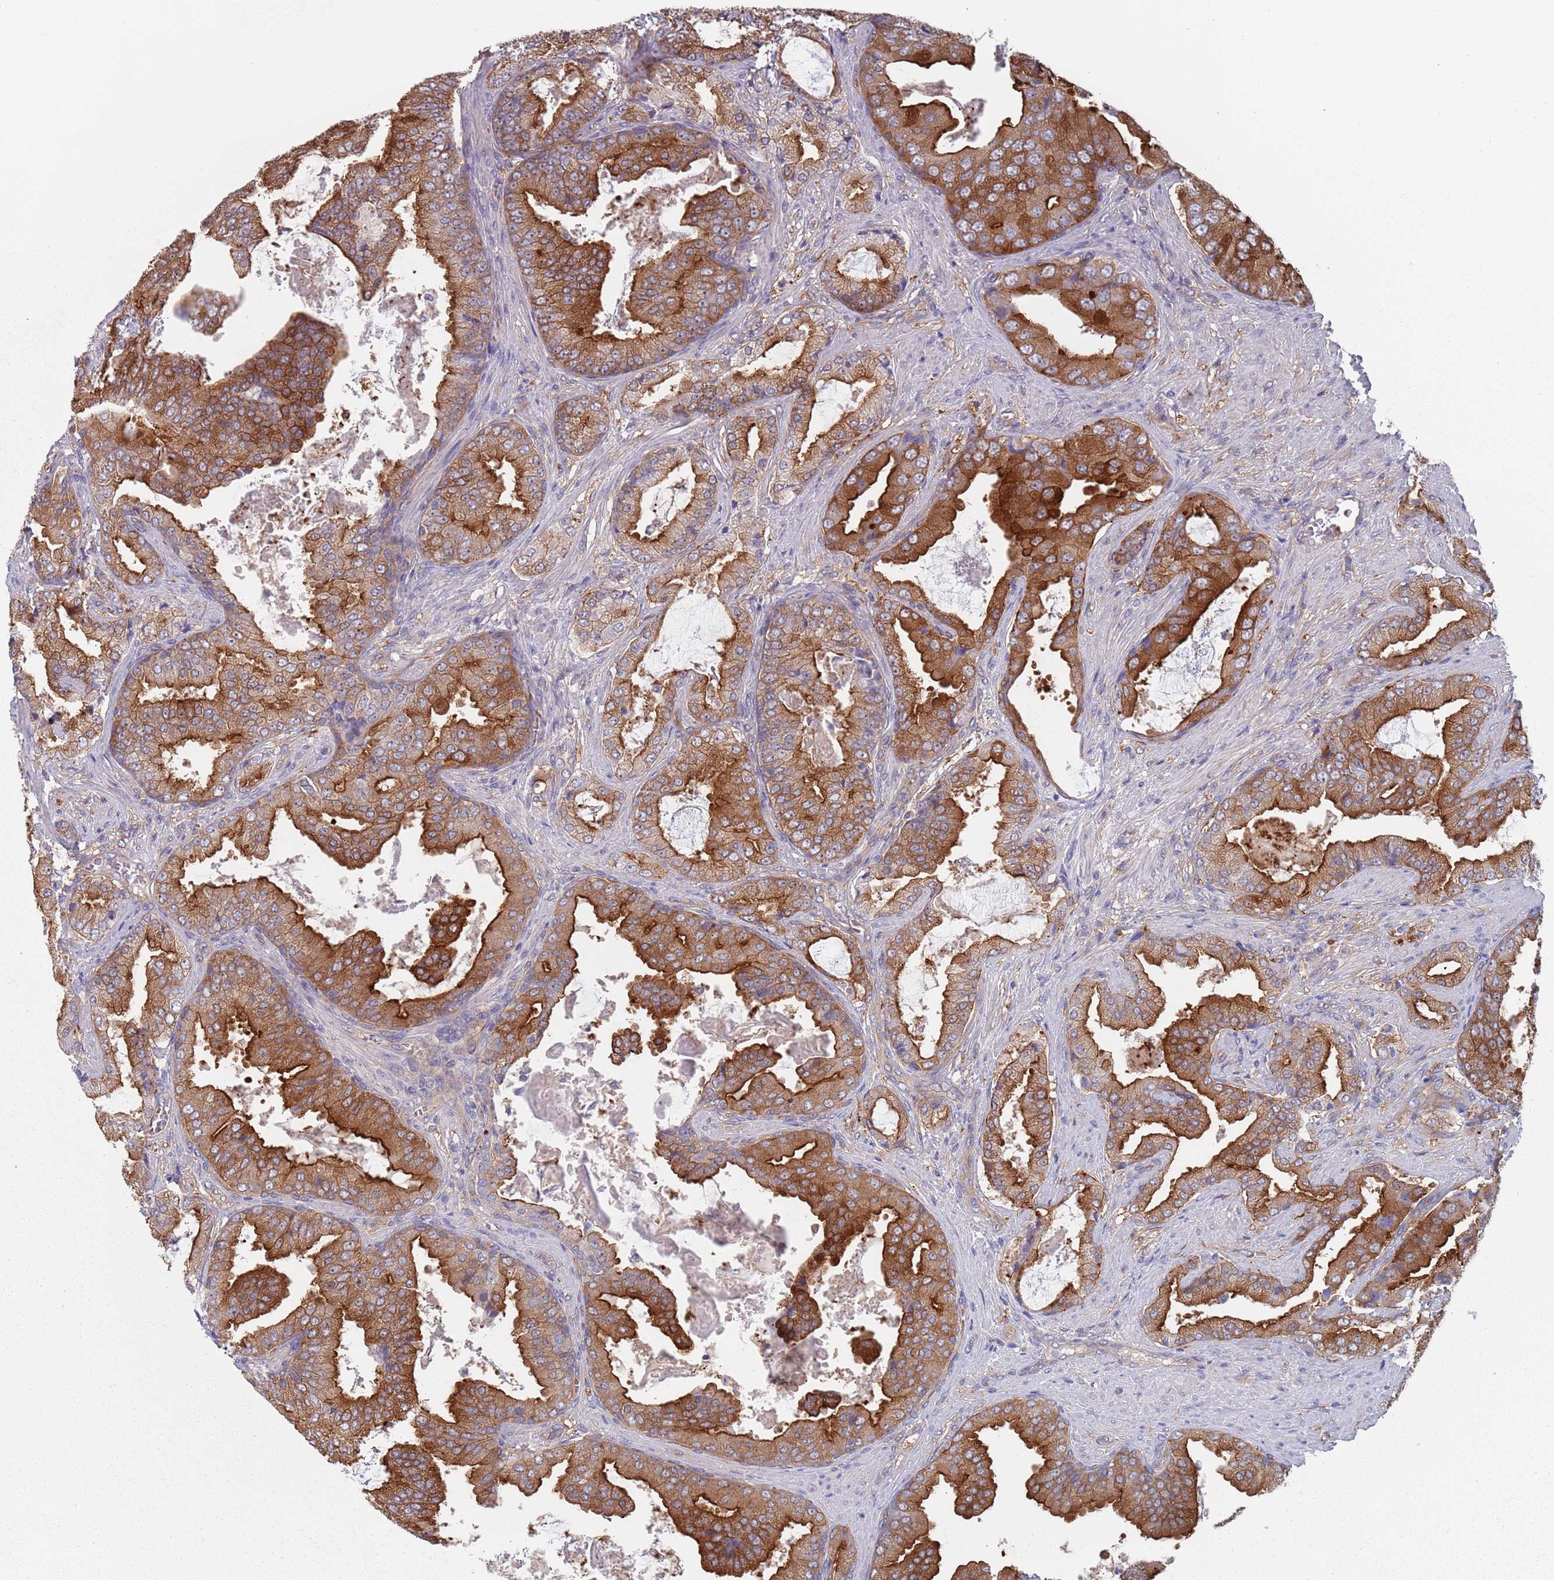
{"staining": {"intensity": "strong", "quantity": ">75%", "location": "cytoplasmic/membranous"}, "tissue": "prostate cancer", "cell_type": "Tumor cells", "image_type": "cancer", "snomed": [{"axis": "morphology", "description": "Adenocarcinoma, High grade"}, {"axis": "topography", "description": "Prostate"}], "caption": "Immunohistochemistry (DAB) staining of human prostate cancer (high-grade adenocarcinoma) exhibits strong cytoplasmic/membranous protein positivity in approximately >75% of tumor cells. (DAB (3,3'-diaminobenzidine) = brown stain, brightfield microscopy at high magnification).", "gene": "APPL2", "patient": {"sex": "male", "age": 68}}